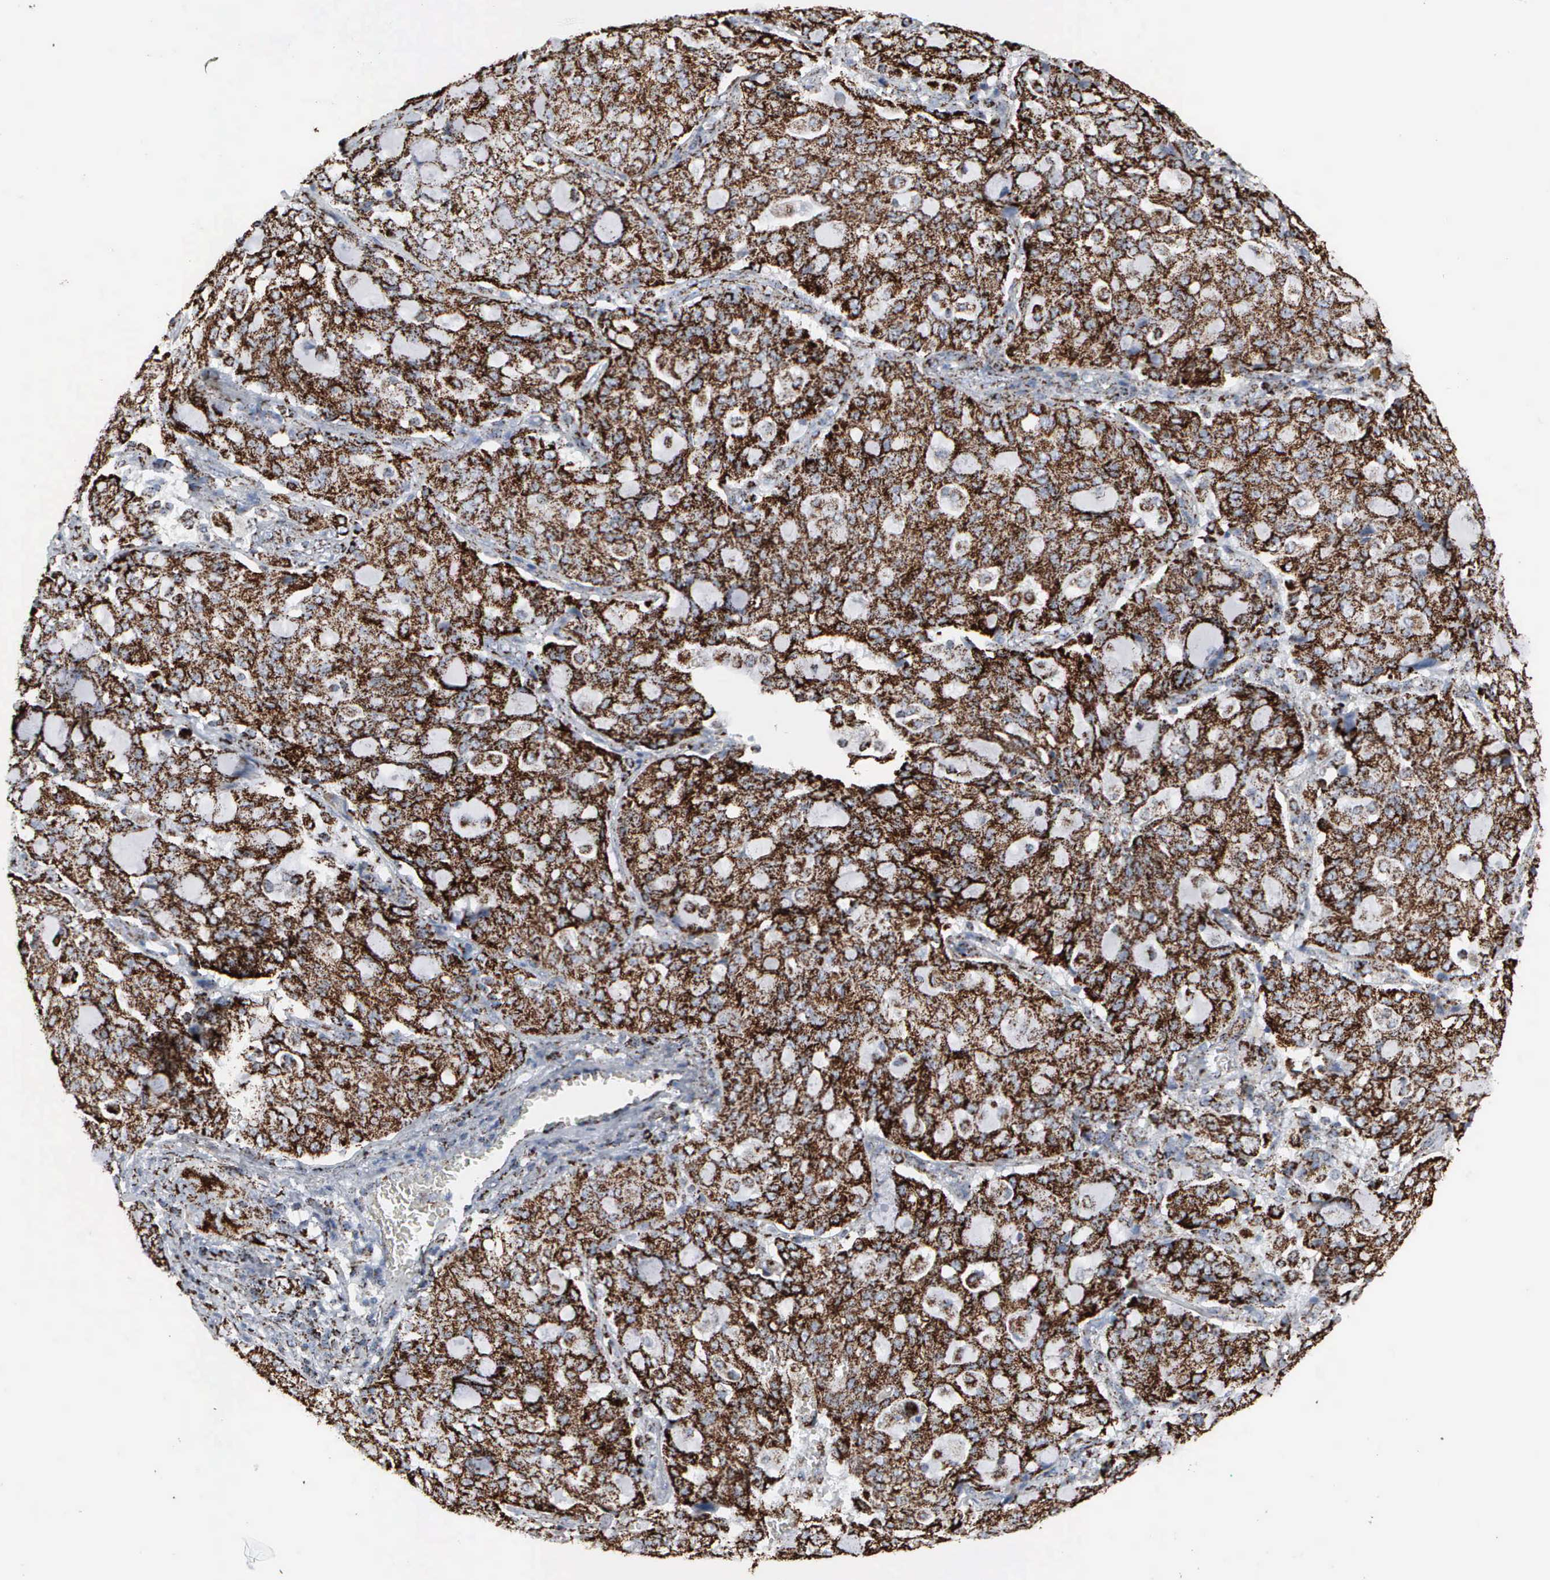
{"staining": {"intensity": "strong", "quantity": ">75%", "location": "cytoplasmic/membranous"}, "tissue": "lung cancer", "cell_type": "Tumor cells", "image_type": "cancer", "snomed": [{"axis": "morphology", "description": "Adenocarcinoma, NOS"}, {"axis": "topography", "description": "Lung"}], "caption": "Immunohistochemical staining of human lung adenocarcinoma displays high levels of strong cytoplasmic/membranous staining in about >75% of tumor cells.", "gene": "HSPA9", "patient": {"sex": "female", "age": 44}}